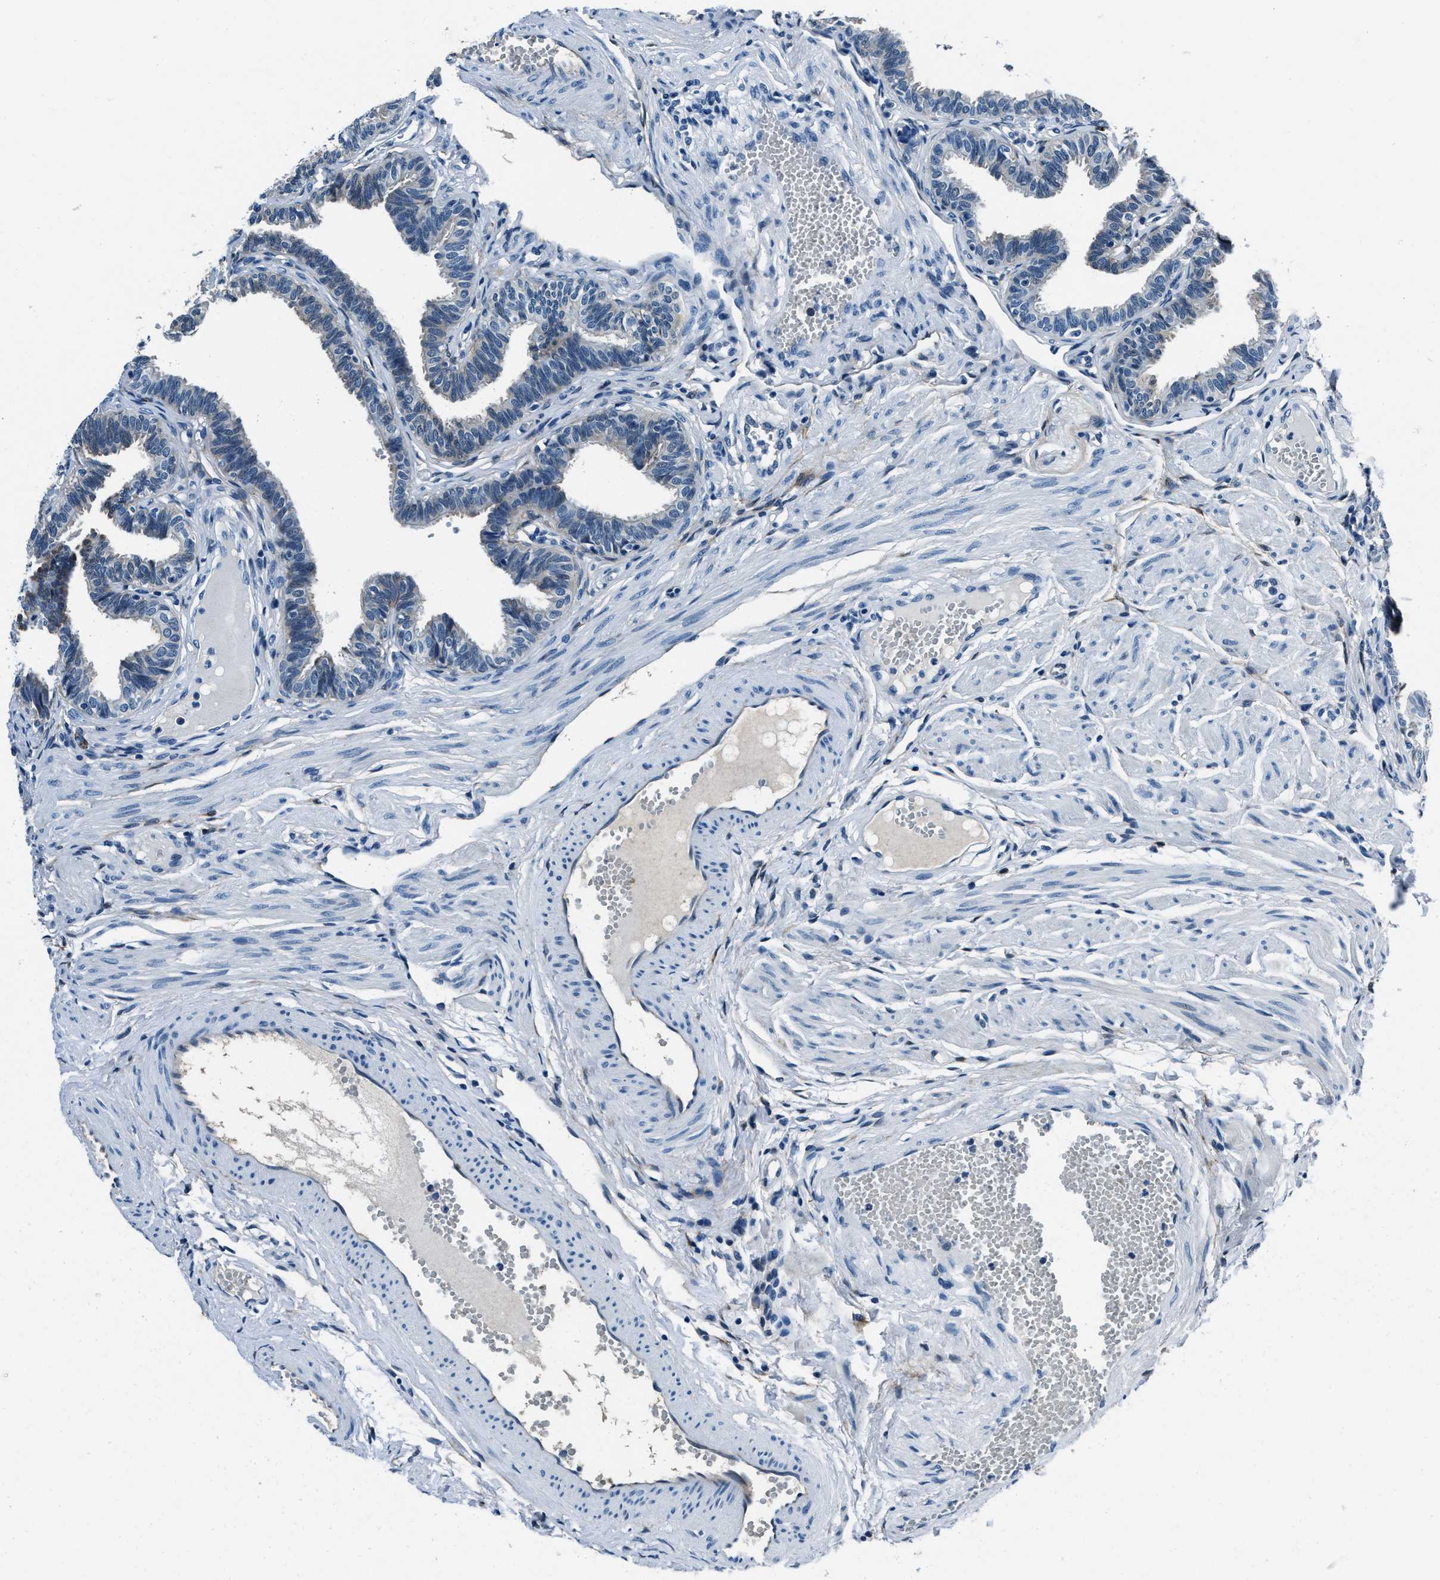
{"staining": {"intensity": "negative", "quantity": "none", "location": "none"}, "tissue": "fallopian tube", "cell_type": "Glandular cells", "image_type": "normal", "snomed": [{"axis": "morphology", "description": "Normal tissue, NOS"}, {"axis": "topography", "description": "Fallopian tube"}, {"axis": "topography", "description": "Ovary"}], "caption": "DAB immunohistochemical staining of unremarkable human fallopian tube exhibits no significant staining in glandular cells. (Brightfield microscopy of DAB immunohistochemistry at high magnification).", "gene": "PTPDC1", "patient": {"sex": "female", "age": 23}}